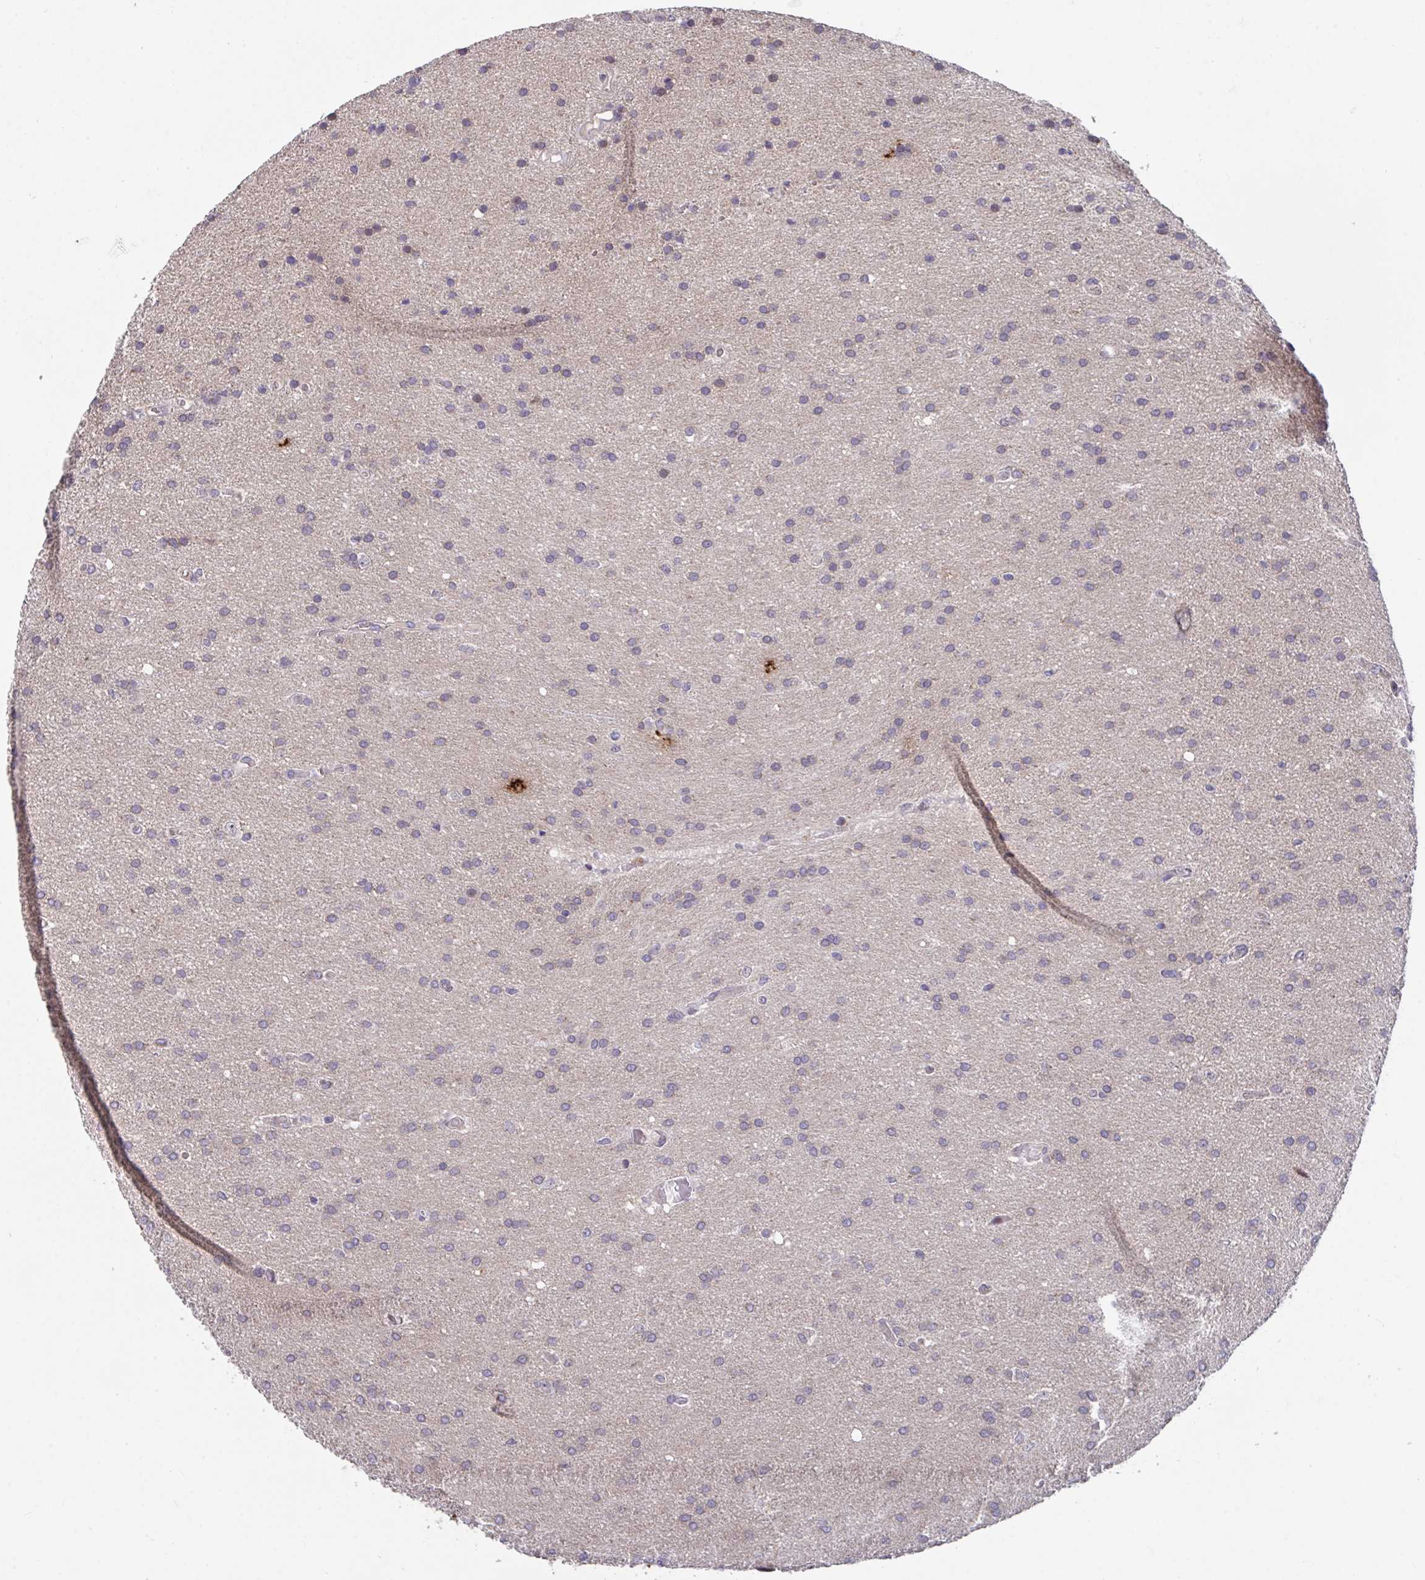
{"staining": {"intensity": "negative", "quantity": "none", "location": "none"}, "tissue": "glioma", "cell_type": "Tumor cells", "image_type": "cancer", "snomed": [{"axis": "morphology", "description": "Glioma, malignant, Low grade"}, {"axis": "topography", "description": "Brain"}], "caption": "IHC of glioma exhibits no expression in tumor cells.", "gene": "SUSD4", "patient": {"sex": "female", "age": 54}}